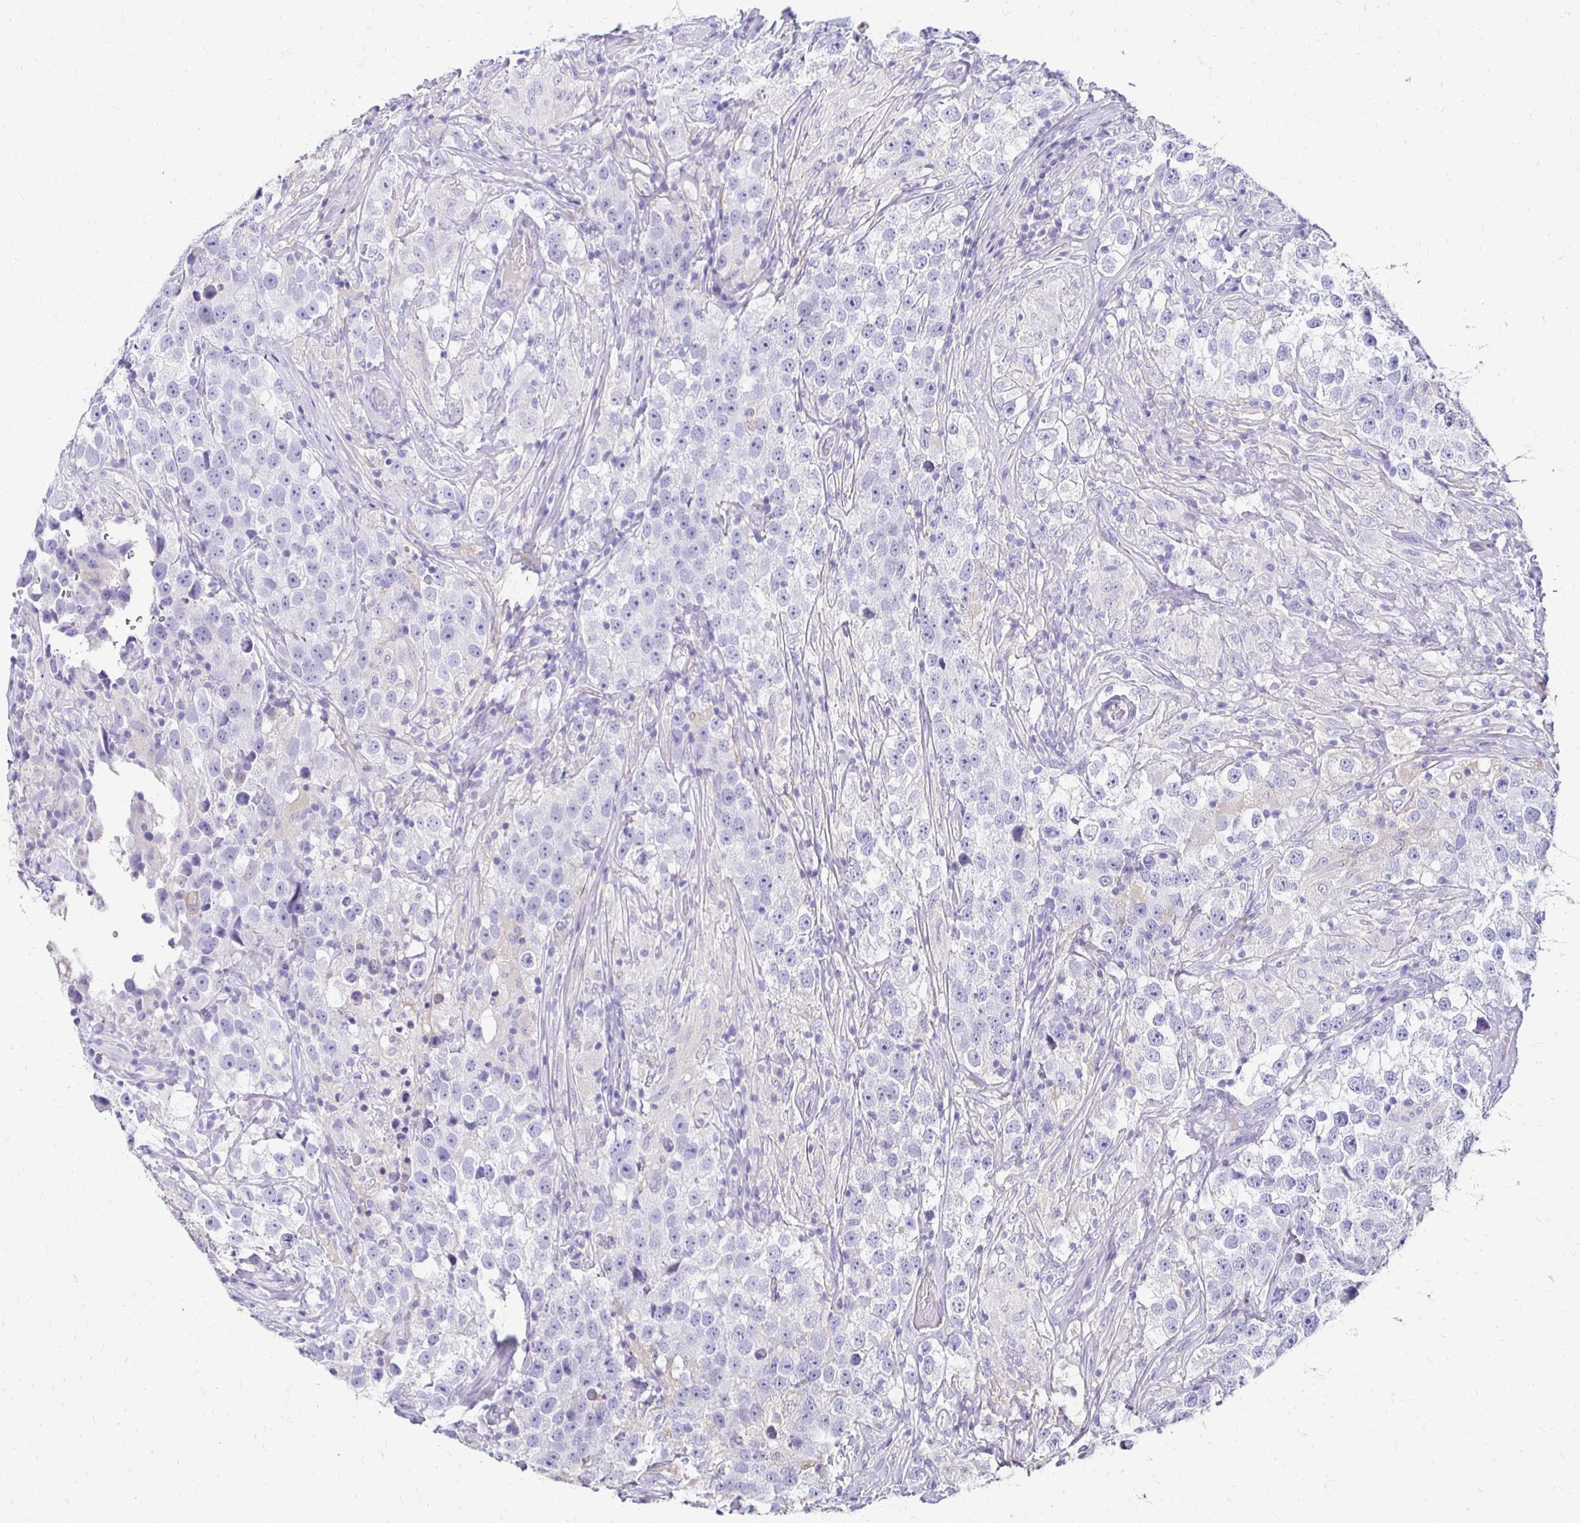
{"staining": {"intensity": "negative", "quantity": "none", "location": "none"}, "tissue": "testis cancer", "cell_type": "Tumor cells", "image_type": "cancer", "snomed": [{"axis": "morphology", "description": "Seminoma, NOS"}, {"axis": "topography", "description": "Testis"}], "caption": "Protein analysis of testis cancer displays no significant positivity in tumor cells.", "gene": "AKAP6", "patient": {"sex": "male", "age": 46}}